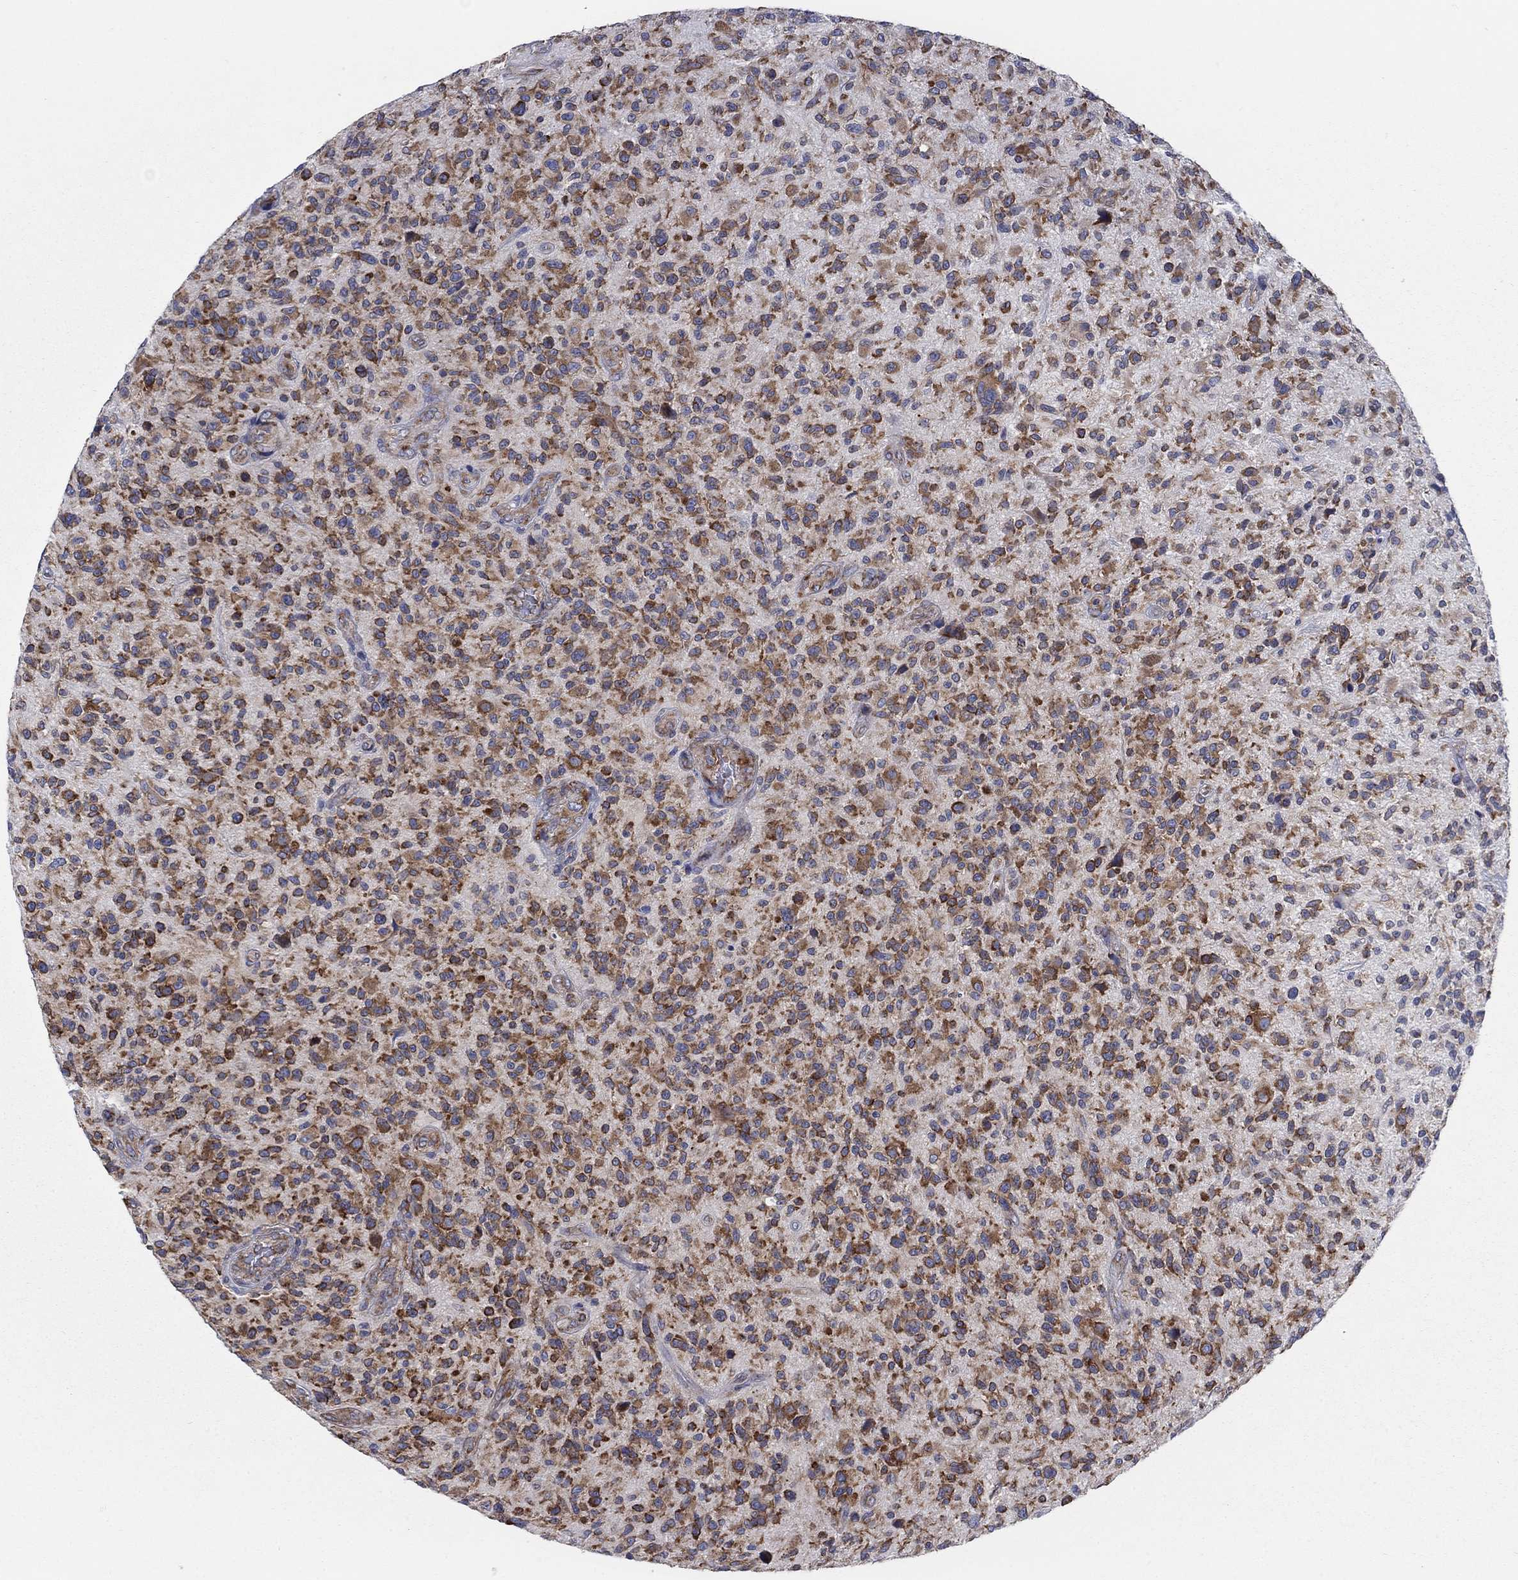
{"staining": {"intensity": "strong", "quantity": ">75%", "location": "cytoplasmic/membranous"}, "tissue": "glioma", "cell_type": "Tumor cells", "image_type": "cancer", "snomed": [{"axis": "morphology", "description": "Glioma, malignant, High grade"}, {"axis": "topography", "description": "Brain"}], "caption": "Immunohistochemical staining of human glioma displays strong cytoplasmic/membranous protein positivity in about >75% of tumor cells. (DAB (3,3'-diaminobenzidine) IHC with brightfield microscopy, high magnification).", "gene": "TMEM59", "patient": {"sex": "male", "age": 47}}